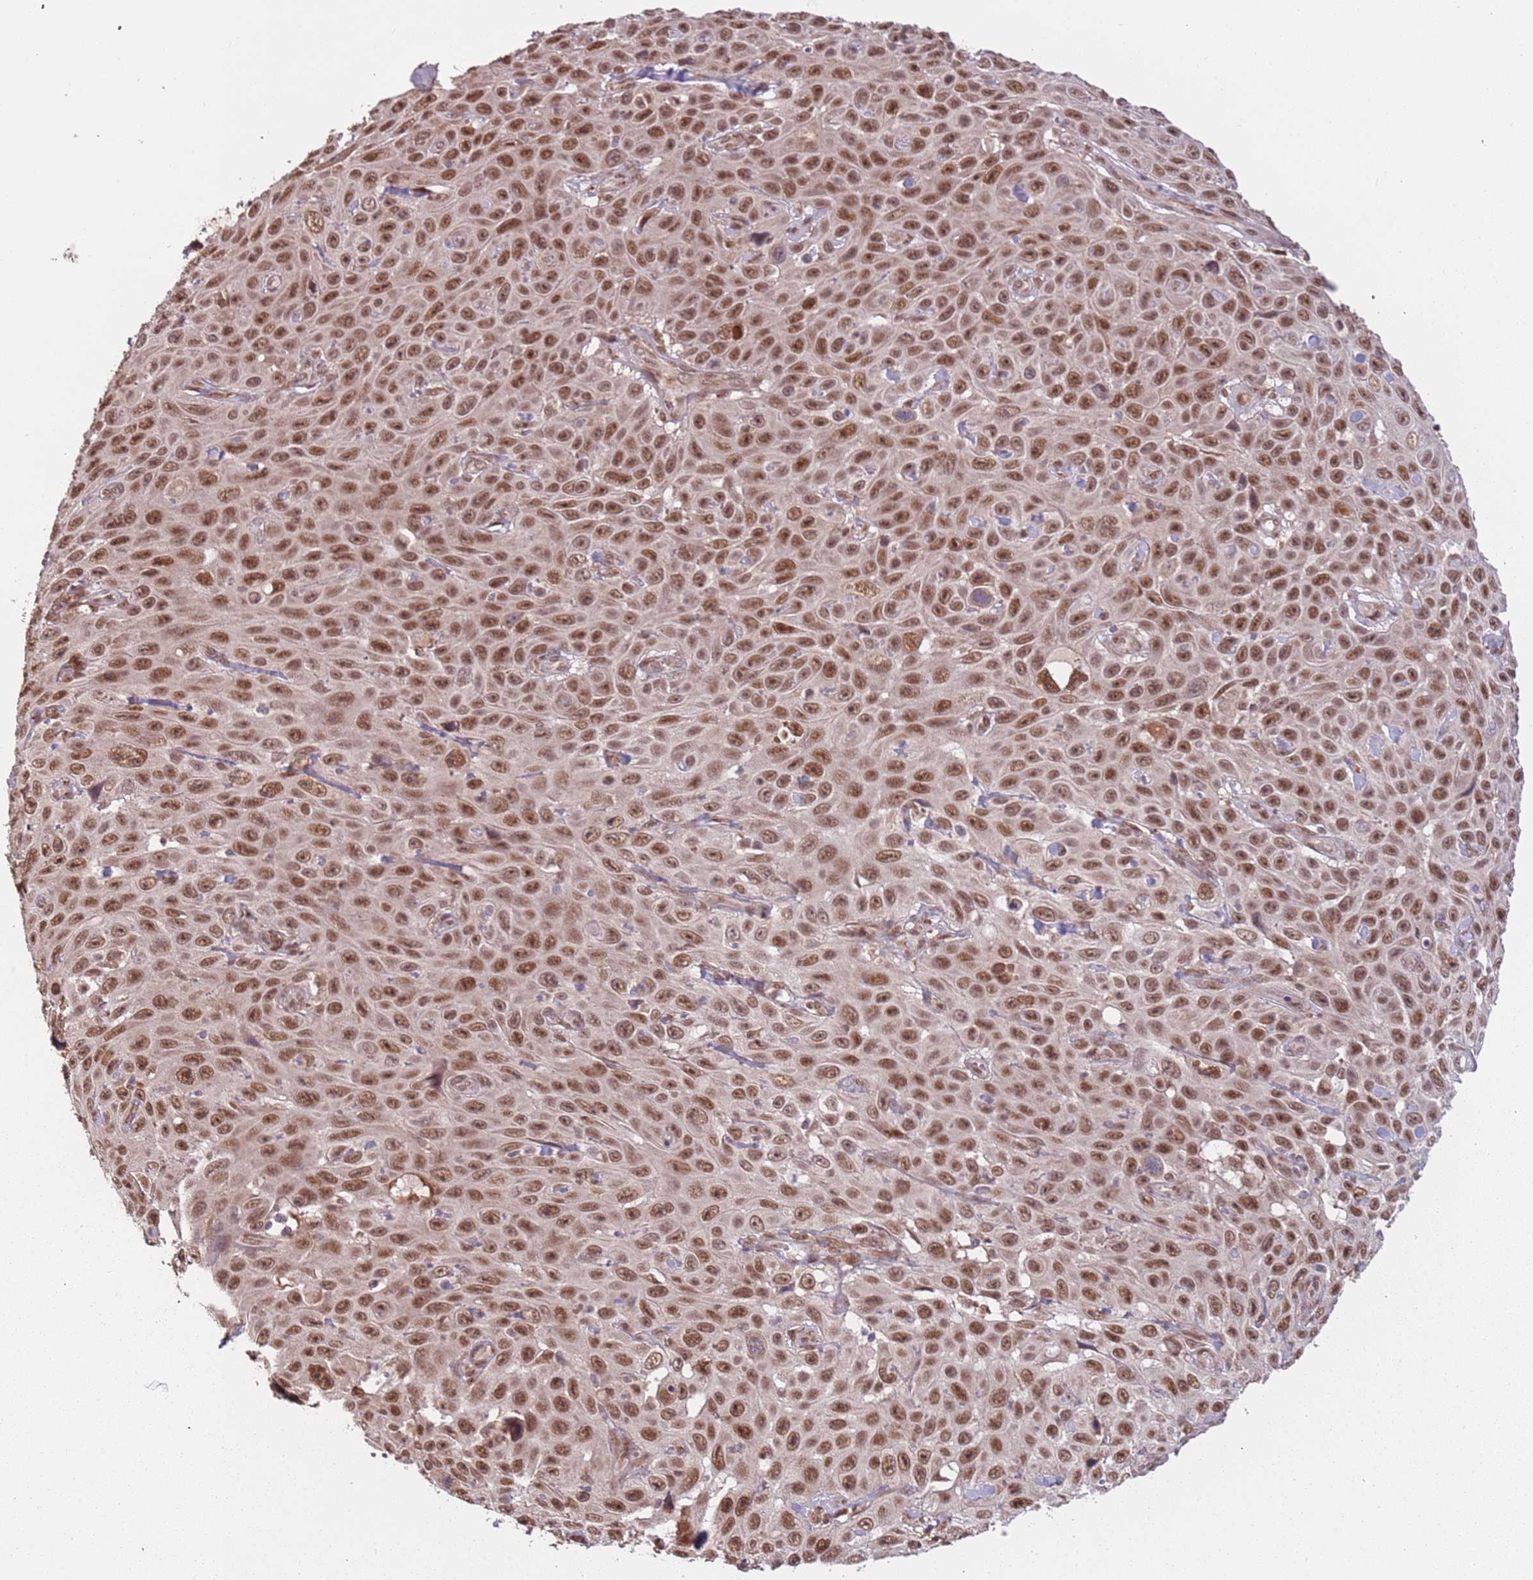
{"staining": {"intensity": "moderate", "quantity": ">75%", "location": "nuclear"}, "tissue": "skin cancer", "cell_type": "Tumor cells", "image_type": "cancer", "snomed": [{"axis": "morphology", "description": "Squamous cell carcinoma, NOS"}, {"axis": "topography", "description": "Skin"}], "caption": "DAB immunohistochemical staining of human skin squamous cell carcinoma displays moderate nuclear protein expression in about >75% of tumor cells.", "gene": "POLR3H", "patient": {"sex": "male", "age": 82}}